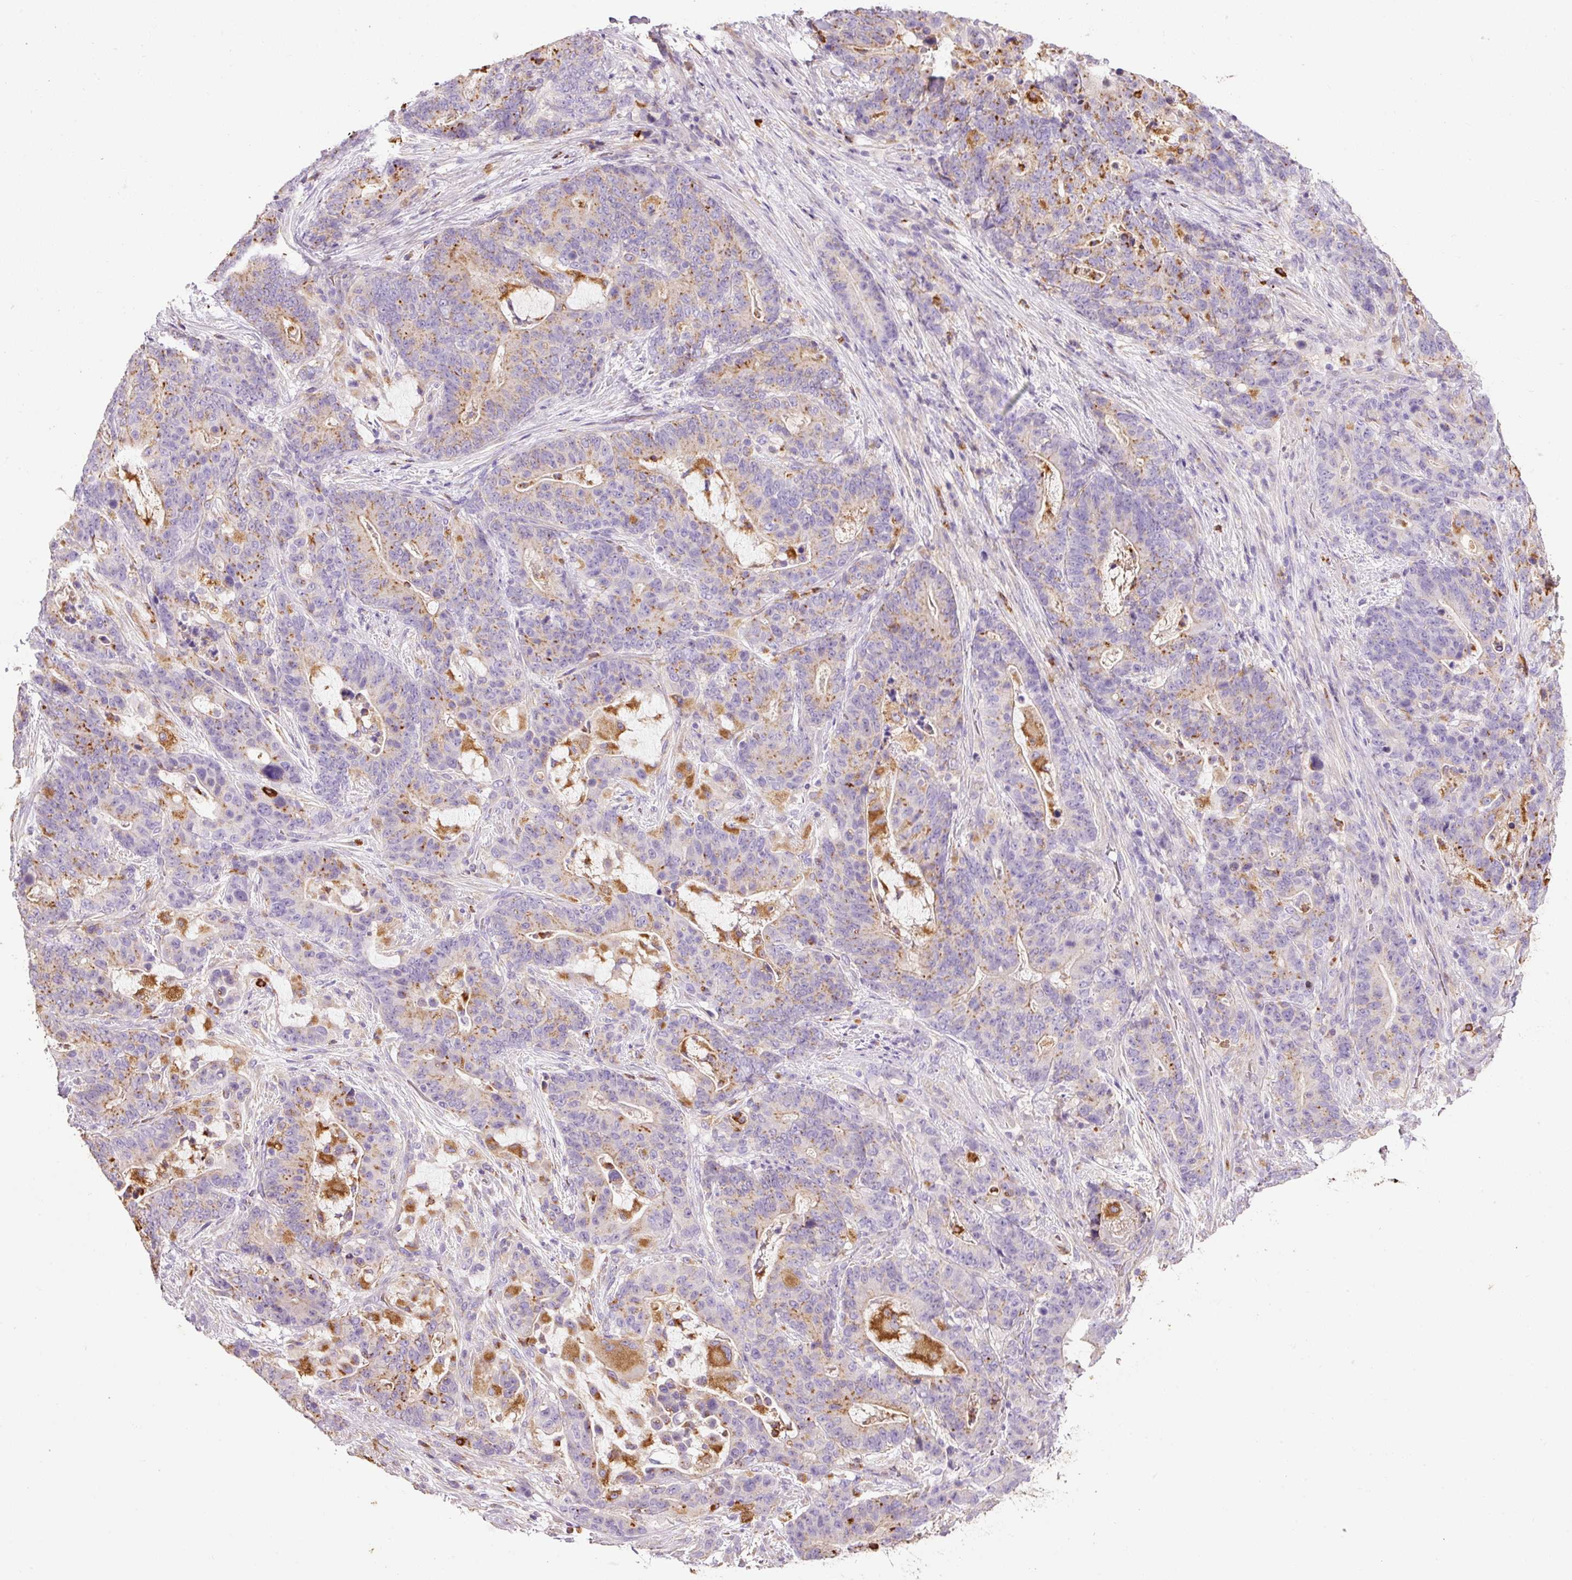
{"staining": {"intensity": "moderate", "quantity": "25%-75%", "location": "cytoplasmic/membranous"}, "tissue": "stomach cancer", "cell_type": "Tumor cells", "image_type": "cancer", "snomed": [{"axis": "morphology", "description": "Normal tissue, NOS"}, {"axis": "morphology", "description": "Adenocarcinoma, NOS"}, {"axis": "topography", "description": "Stomach"}], "caption": "Immunohistochemical staining of human stomach cancer shows moderate cytoplasmic/membranous protein expression in about 25%-75% of tumor cells.", "gene": "TMC8", "patient": {"sex": "female", "age": 64}}